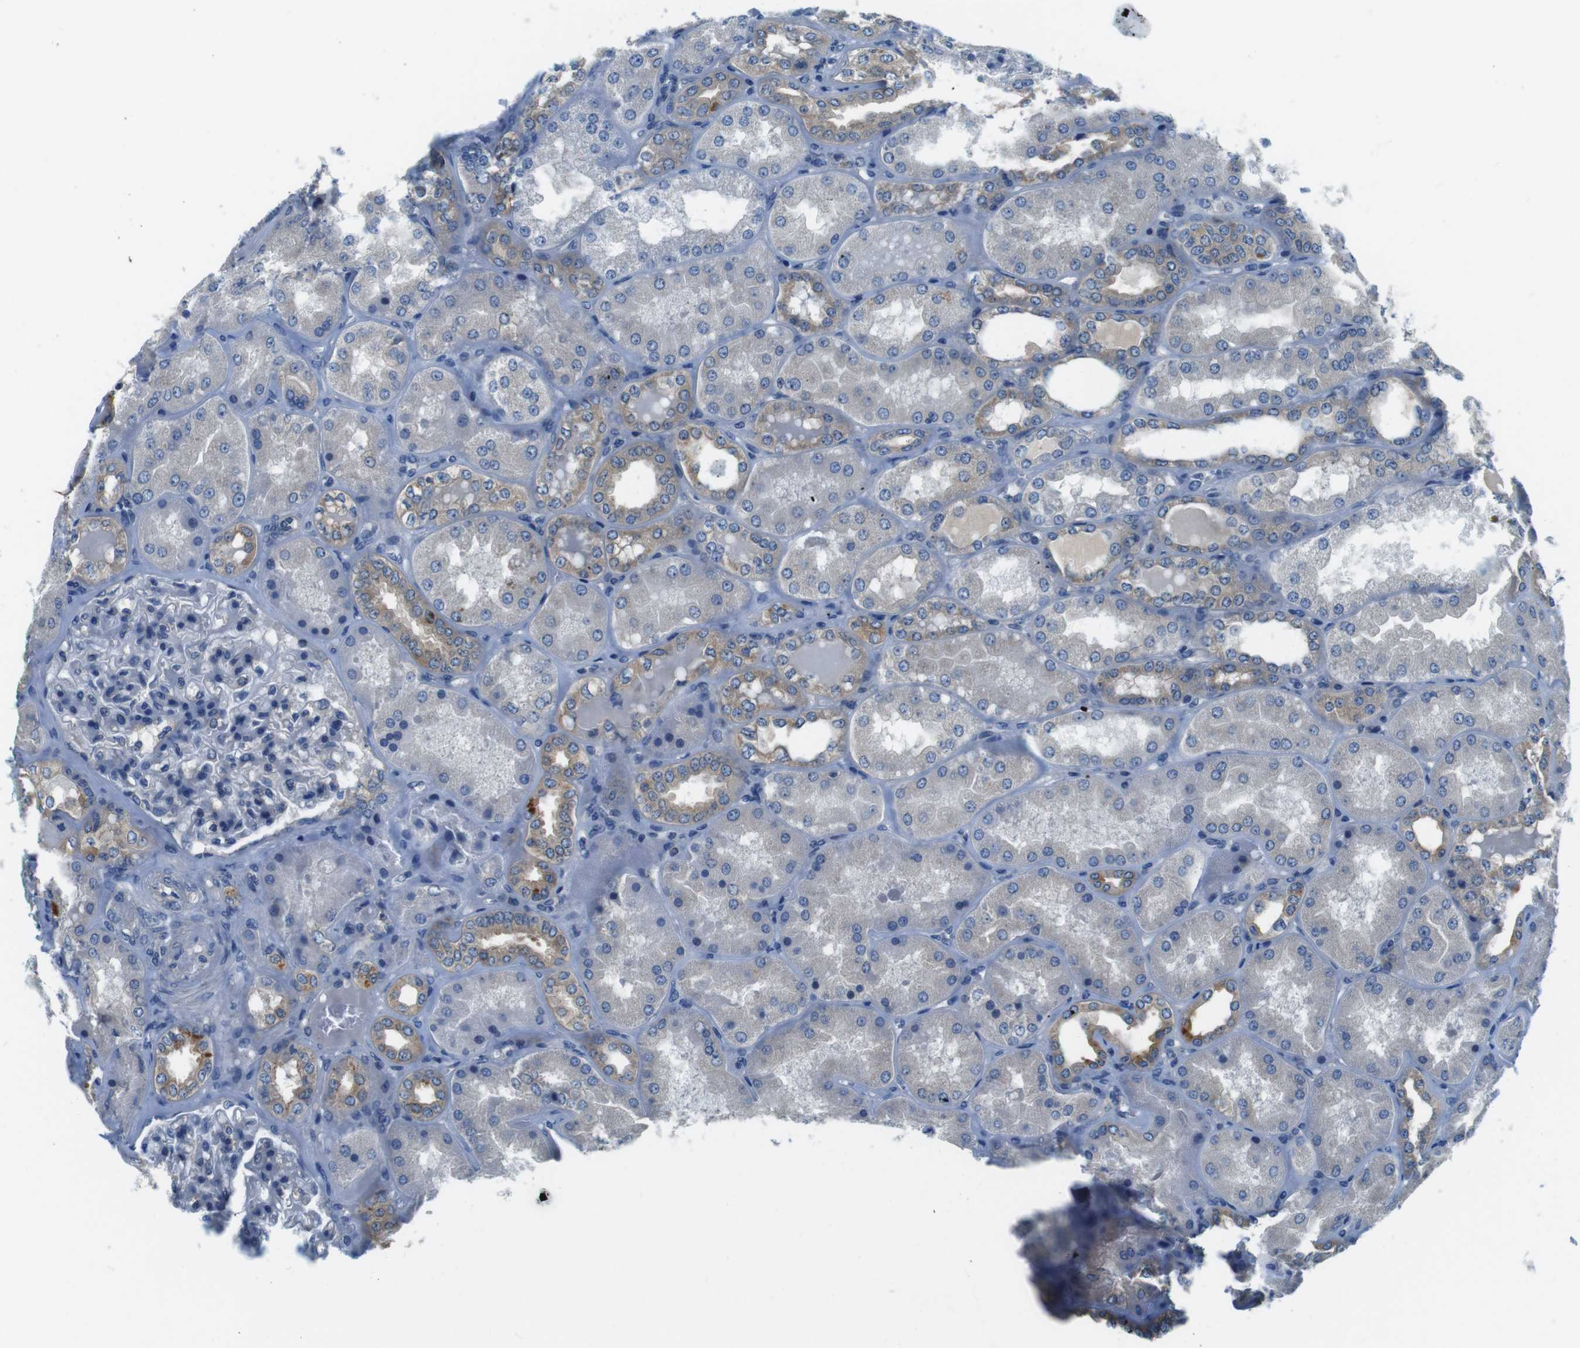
{"staining": {"intensity": "negative", "quantity": "none", "location": "none"}, "tissue": "kidney", "cell_type": "Cells in glomeruli", "image_type": "normal", "snomed": [{"axis": "morphology", "description": "Normal tissue, NOS"}, {"axis": "topography", "description": "Kidney"}], "caption": "Kidney stained for a protein using immunohistochemistry (IHC) reveals no expression cells in glomeruli.", "gene": "DENND4C", "patient": {"sex": "female", "age": 56}}